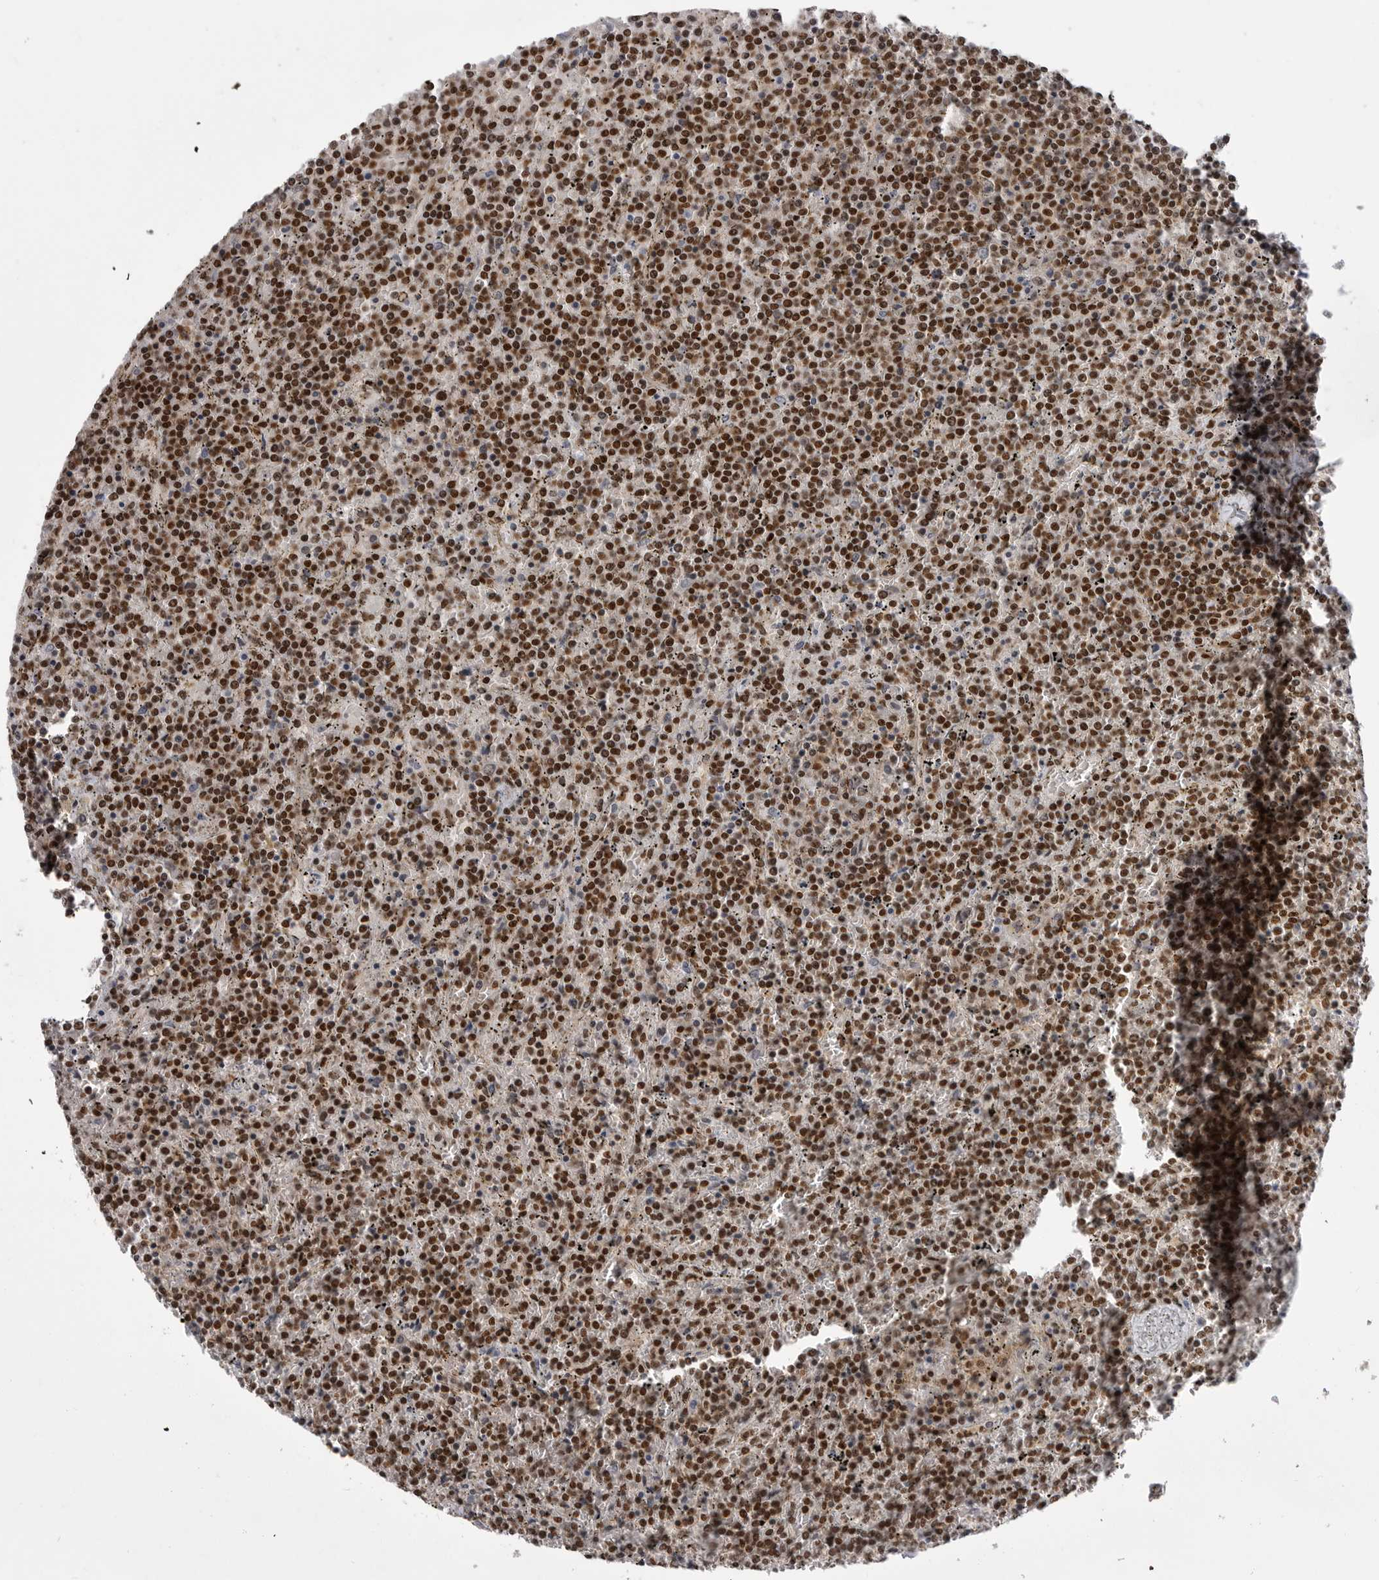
{"staining": {"intensity": "strong", "quantity": ">75%", "location": "nuclear"}, "tissue": "lymphoma", "cell_type": "Tumor cells", "image_type": "cancer", "snomed": [{"axis": "morphology", "description": "Malignant lymphoma, non-Hodgkin's type, Low grade"}, {"axis": "topography", "description": "Spleen"}], "caption": "This is a photomicrograph of immunohistochemistry (IHC) staining of low-grade malignant lymphoma, non-Hodgkin's type, which shows strong expression in the nuclear of tumor cells.", "gene": "PPP1R8", "patient": {"sex": "female", "age": 19}}